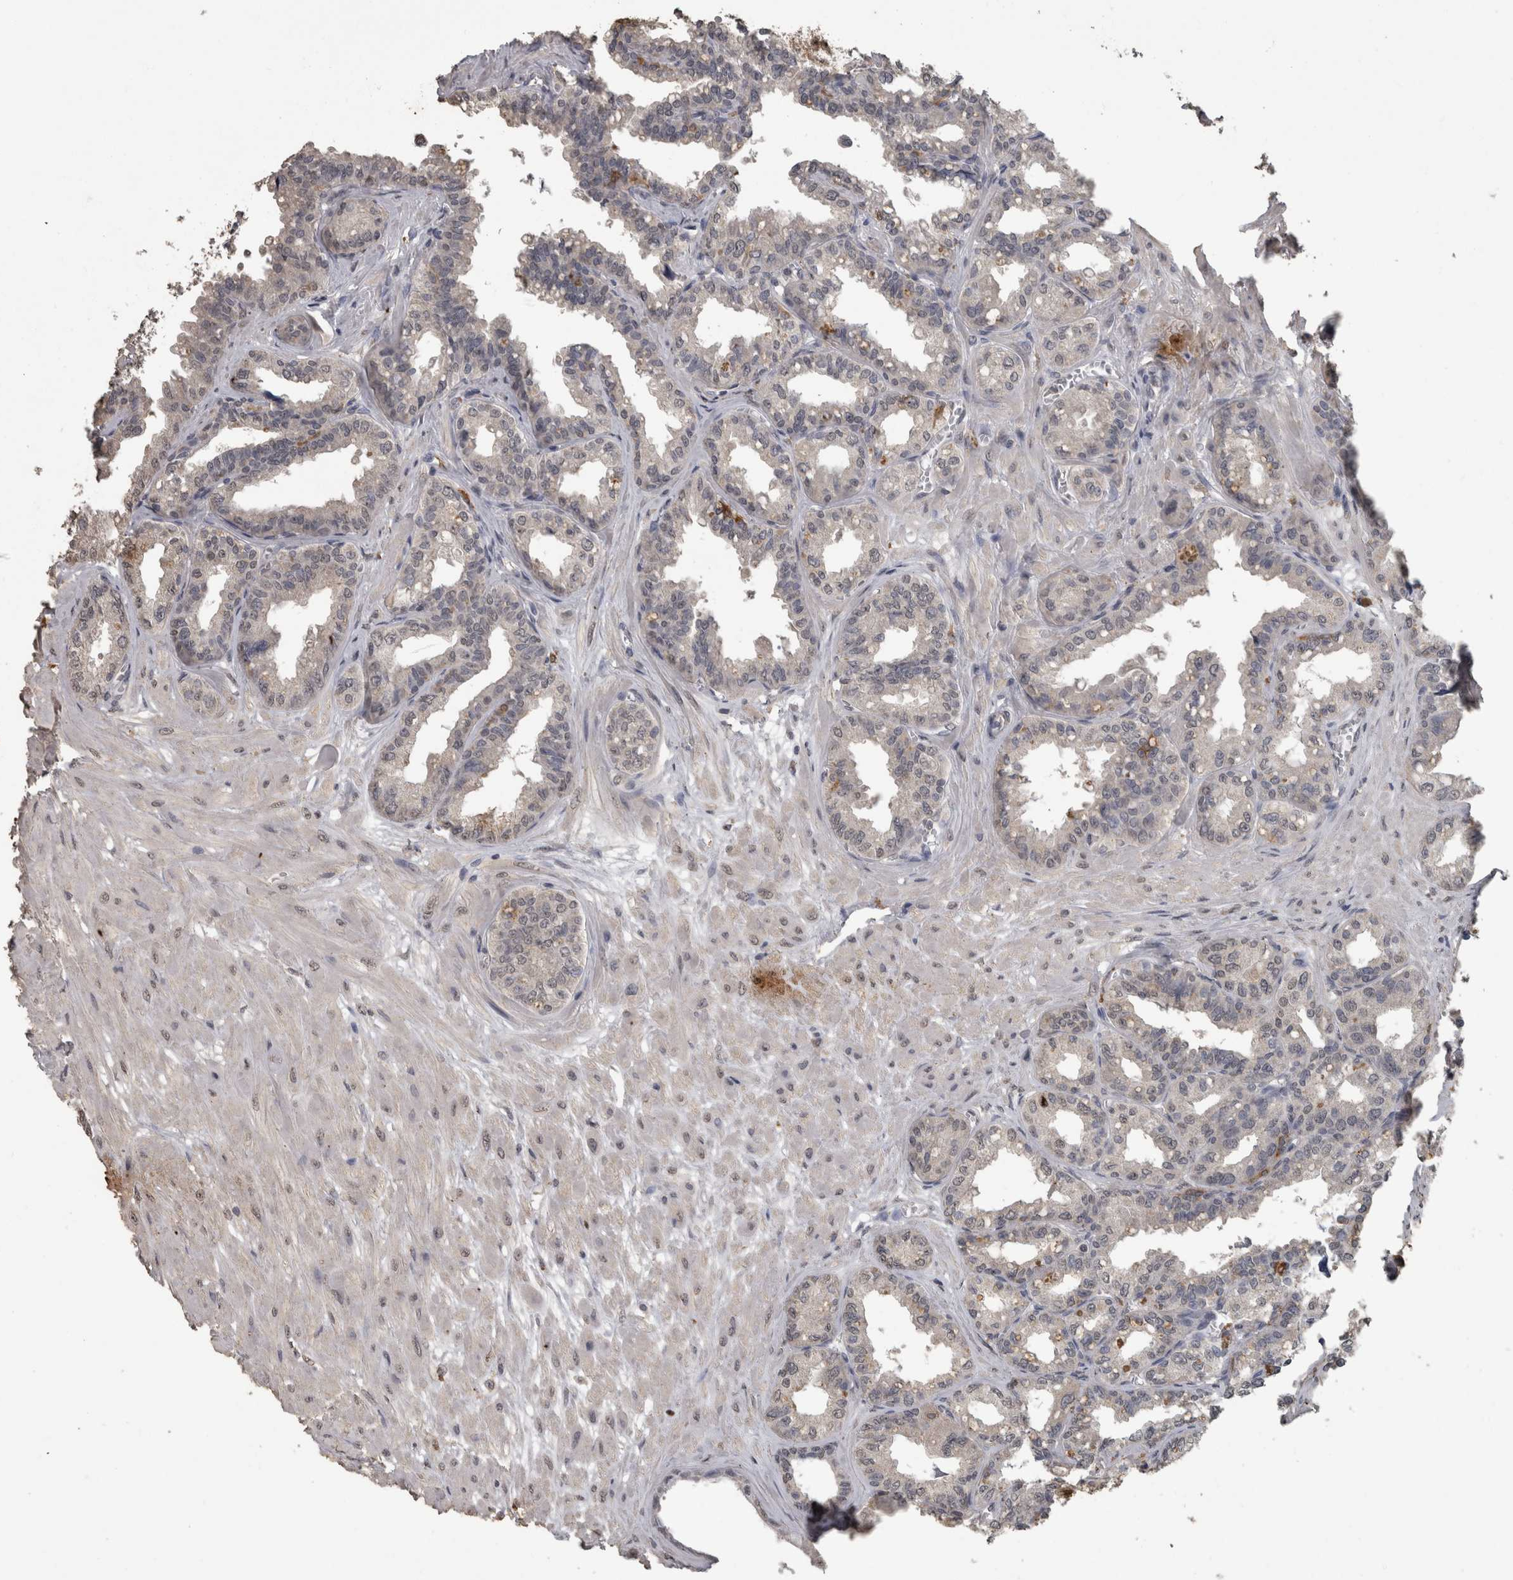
{"staining": {"intensity": "weak", "quantity": "<25%", "location": "cytoplasmic/membranous"}, "tissue": "seminal vesicle", "cell_type": "Glandular cells", "image_type": "normal", "snomed": [{"axis": "morphology", "description": "Normal tissue, NOS"}, {"axis": "topography", "description": "Prostate"}, {"axis": "topography", "description": "Seminal veicle"}], "caption": "A high-resolution micrograph shows immunohistochemistry (IHC) staining of normal seminal vesicle, which shows no significant staining in glandular cells.", "gene": "PIK3AP1", "patient": {"sex": "male", "age": 51}}